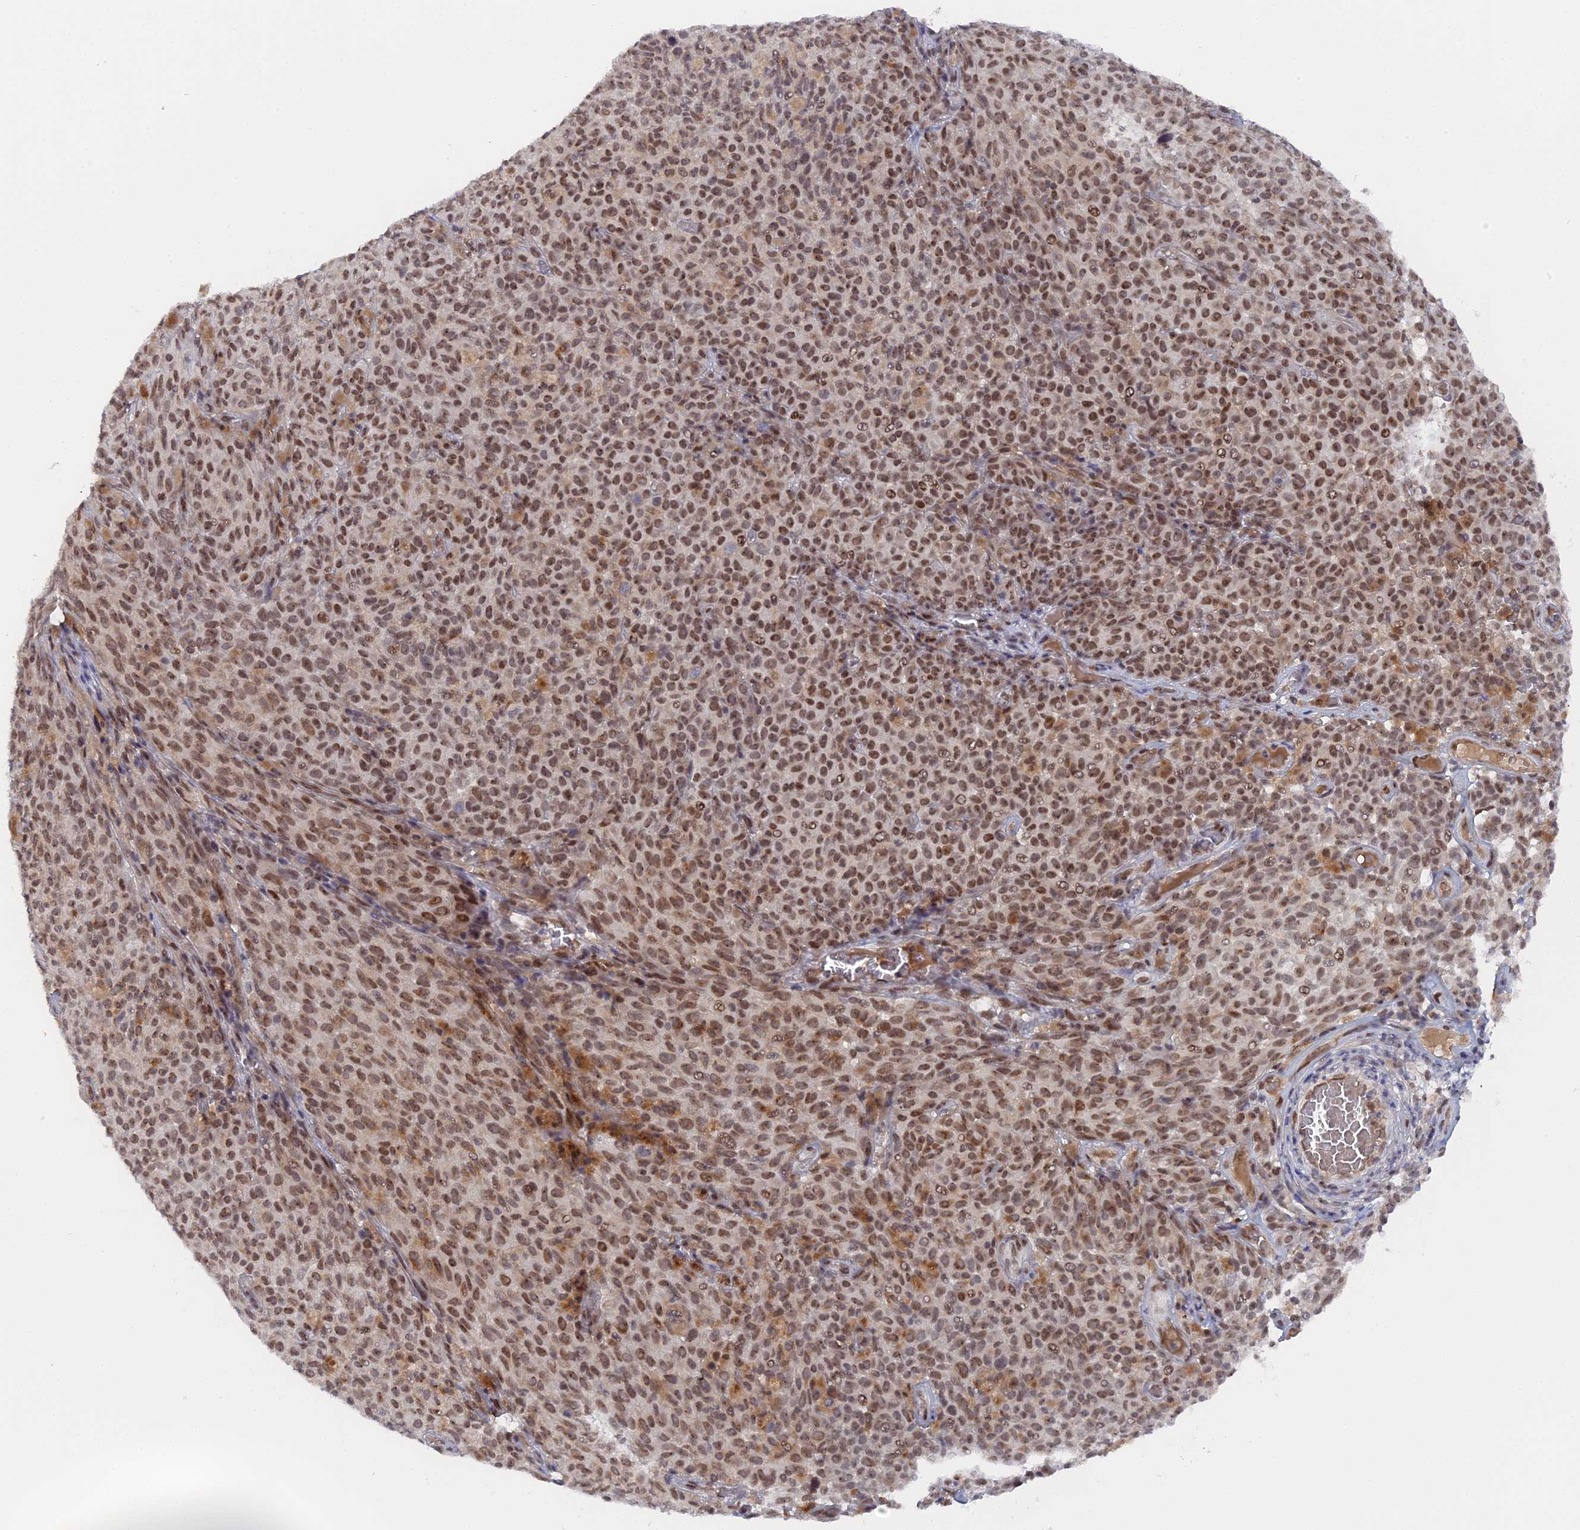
{"staining": {"intensity": "moderate", "quantity": ">75%", "location": "nuclear"}, "tissue": "melanoma", "cell_type": "Tumor cells", "image_type": "cancer", "snomed": [{"axis": "morphology", "description": "Malignant melanoma, NOS"}, {"axis": "topography", "description": "Skin"}], "caption": "Moderate nuclear positivity is seen in about >75% of tumor cells in melanoma.", "gene": "CCDC85A", "patient": {"sex": "female", "age": 82}}